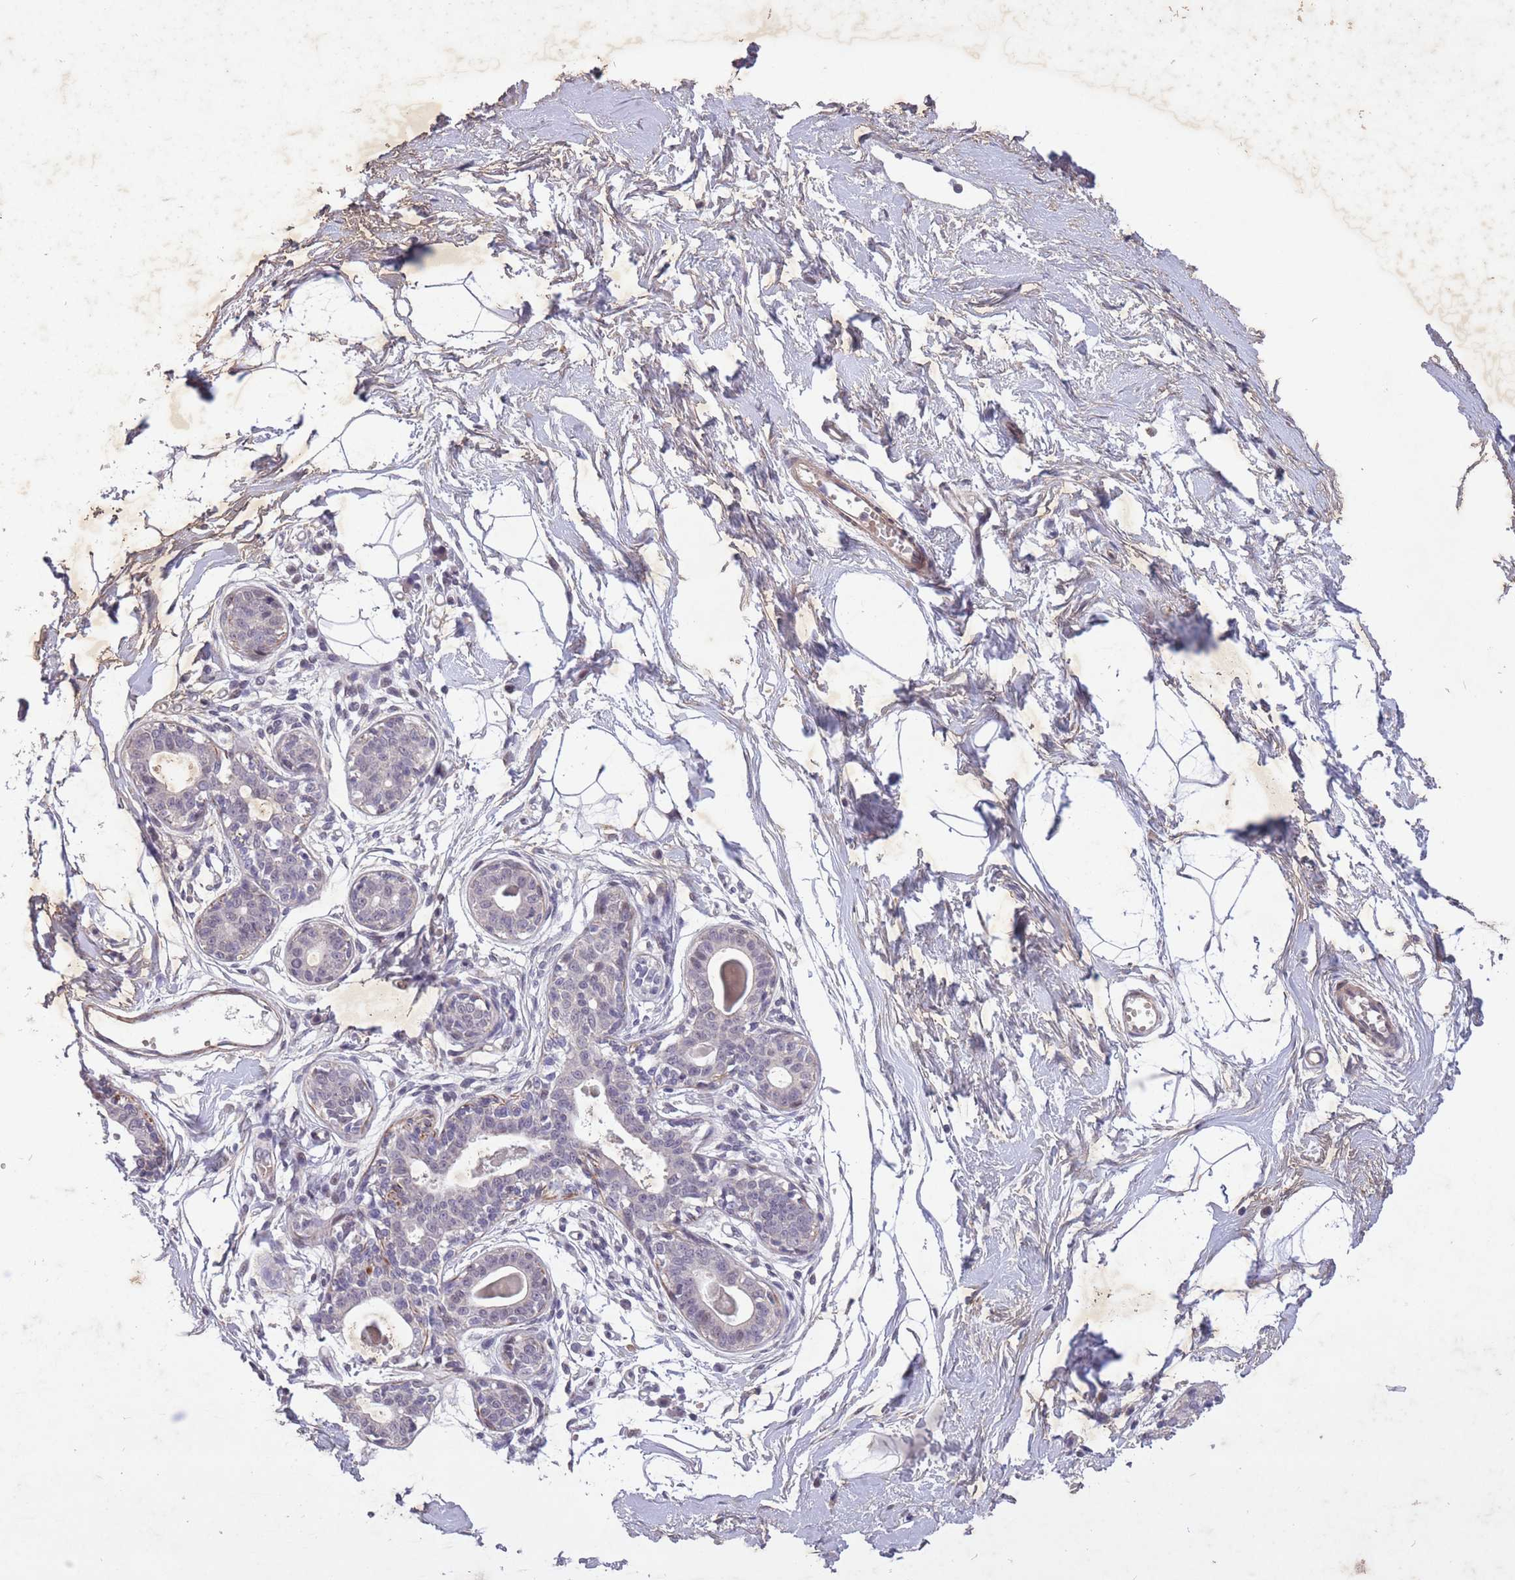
{"staining": {"intensity": "negative", "quantity": "none", "location": "none"}, "tissue": "breast", "cell_type": "Adipocytes", "image_type": "normal", "snomed": [{"axis": "morphology", "description": "Normal tissue, NOS"}, {"axis": "topography", "description": "Breast"}], "caption": "Immunohistochemistry (IHC) of normal breast demonstrates no expression in adipocytes. Brightfield microscopy of immunohistochemistry stained with DAB (brown) and hematoxylin (blue), captured at high magnification.", "gene": "CBX6", "patient": {"sex": "female", "age": 45}}